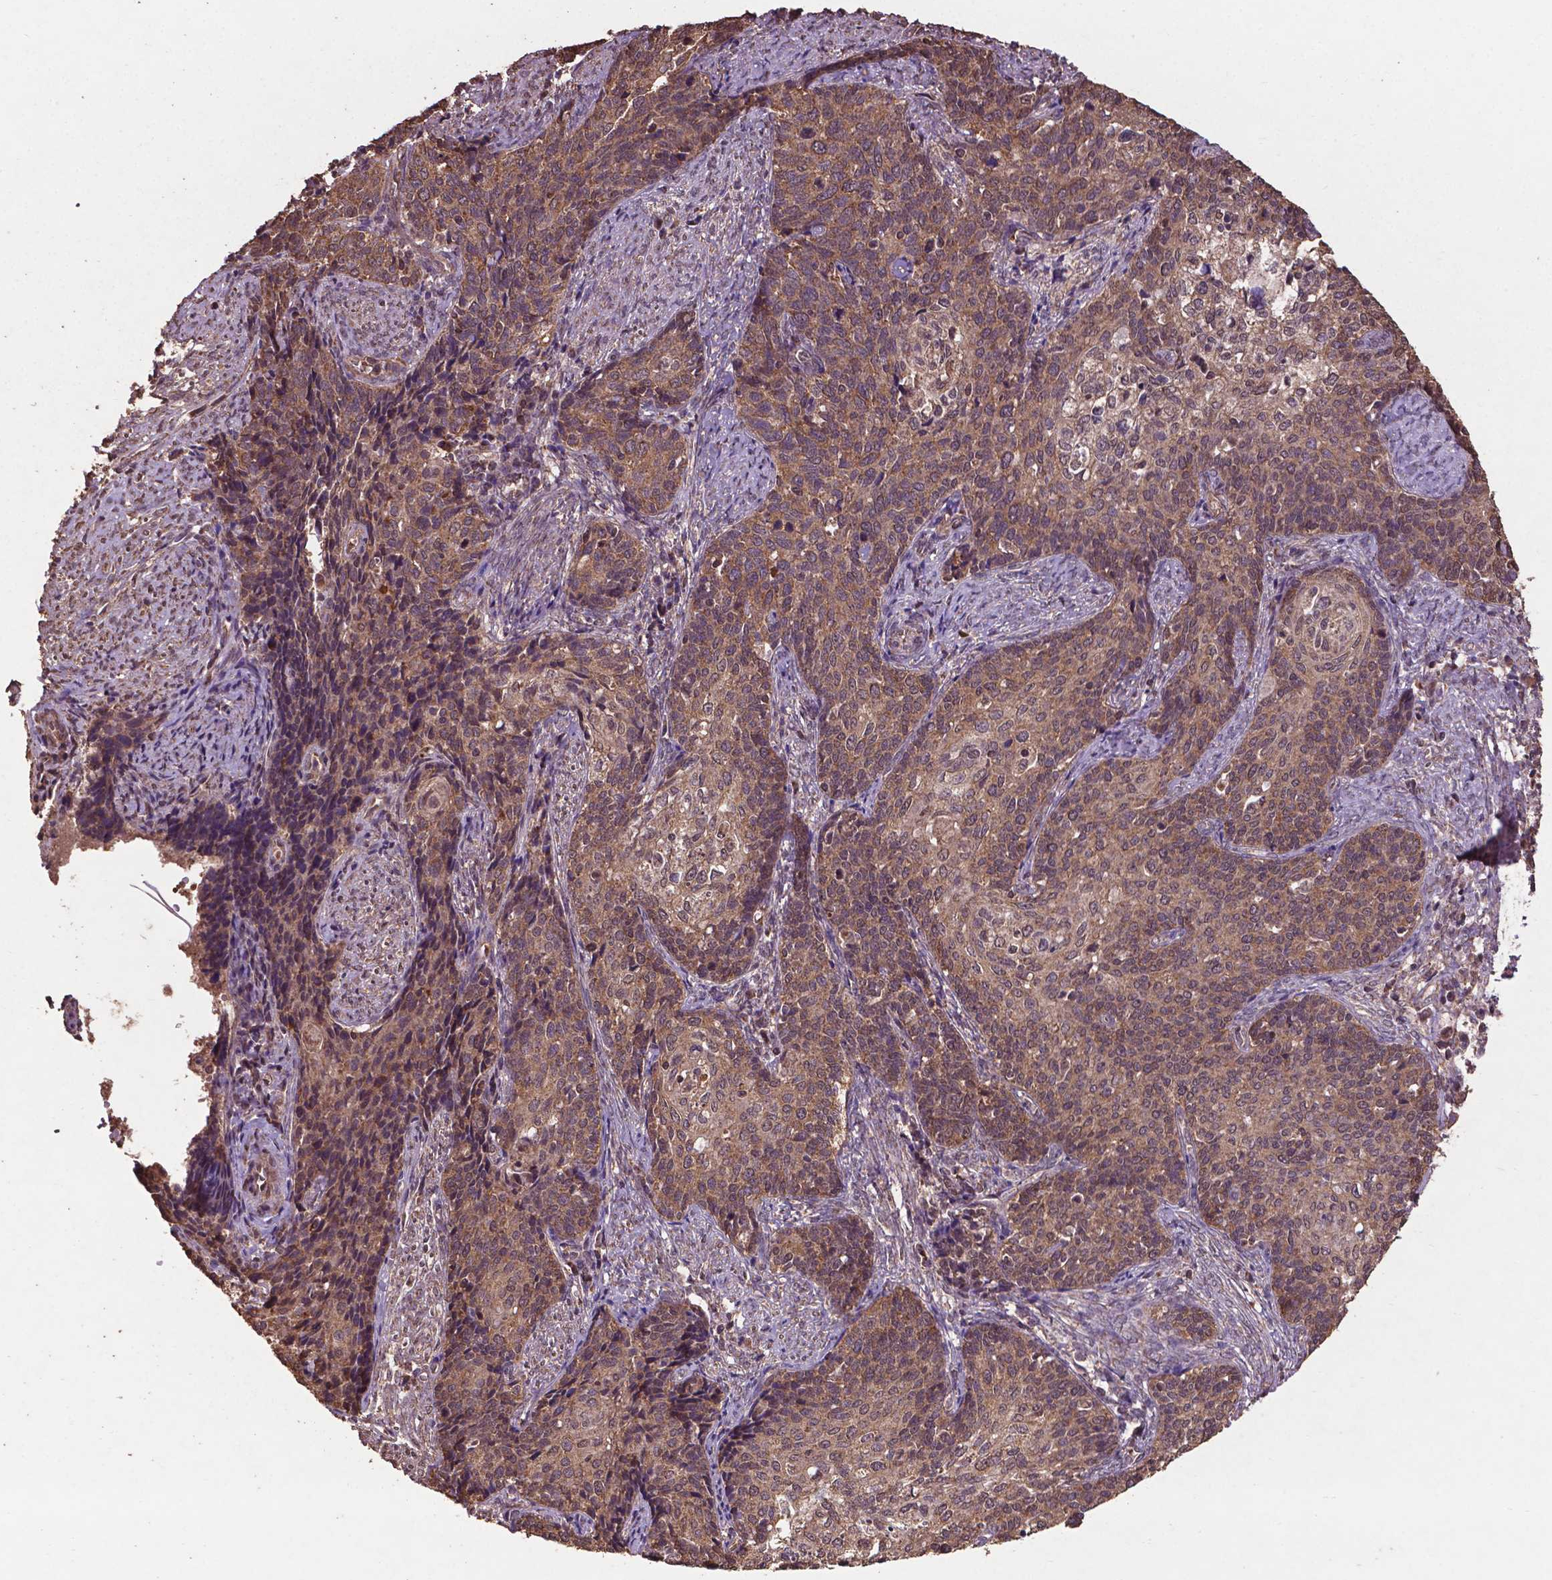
{"staining": {"intensity": "moderate", "quantity": ">75%", "location": "cytoplasmic/membranous"}, "tissue": "cervical cancer", "cell_type": "Tumor cells", "image_type": "cancer", "snomed": [{"axis": "morphology", "description": "Squamous cell carcinoma, NOS"}, {"axis": "topography", "description": "Cervix"}], "caption": "A high-resolution histopathology image shows immunohistochemistry staining of cervical cancer, which reveals moderate cytoplasmic/membranous staining in approximately >75% of tumor cells.", "gene": "DCAF1", "patient": {"sex": "female", "age": 39}}